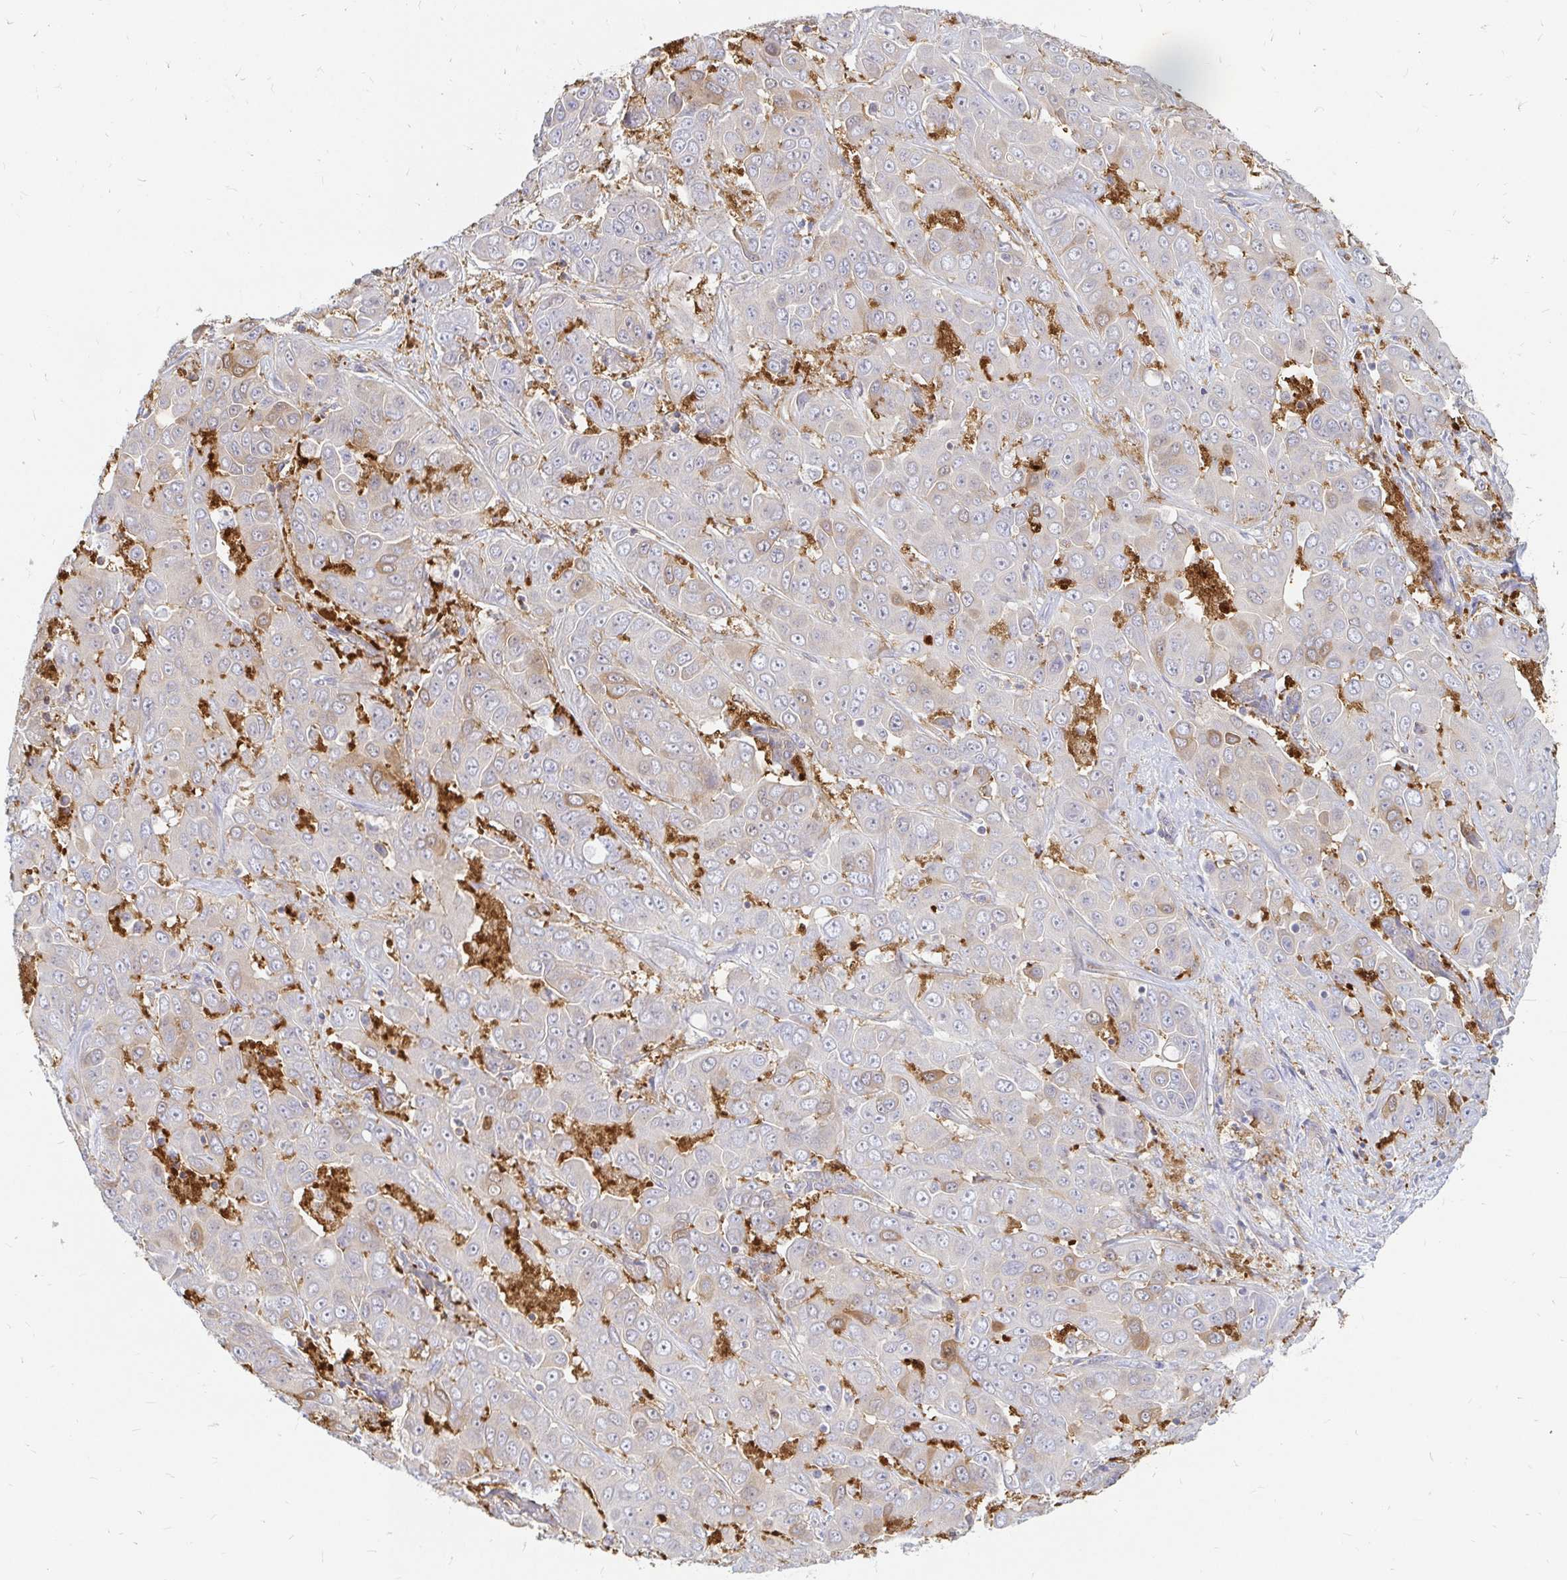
{"staining": {"intensity": "negative", "quantity": "none", "location": "none"}, "tissue": "liver cancer", "cell_type": "Tumor cells", "image_type": "cancer", "snomed": [{"axis": "morphology", "description": "Cholangiocarcinoma"}, {"axis": "topography", "description": "Liver"}], "caption": "Cholangiocarcinoma (liver) stained for a protein using immunohistochemistry (IHC) displays no staining tumor cells.", "gene": "CAST", "patient": {"sex": "female", "age": 52}}